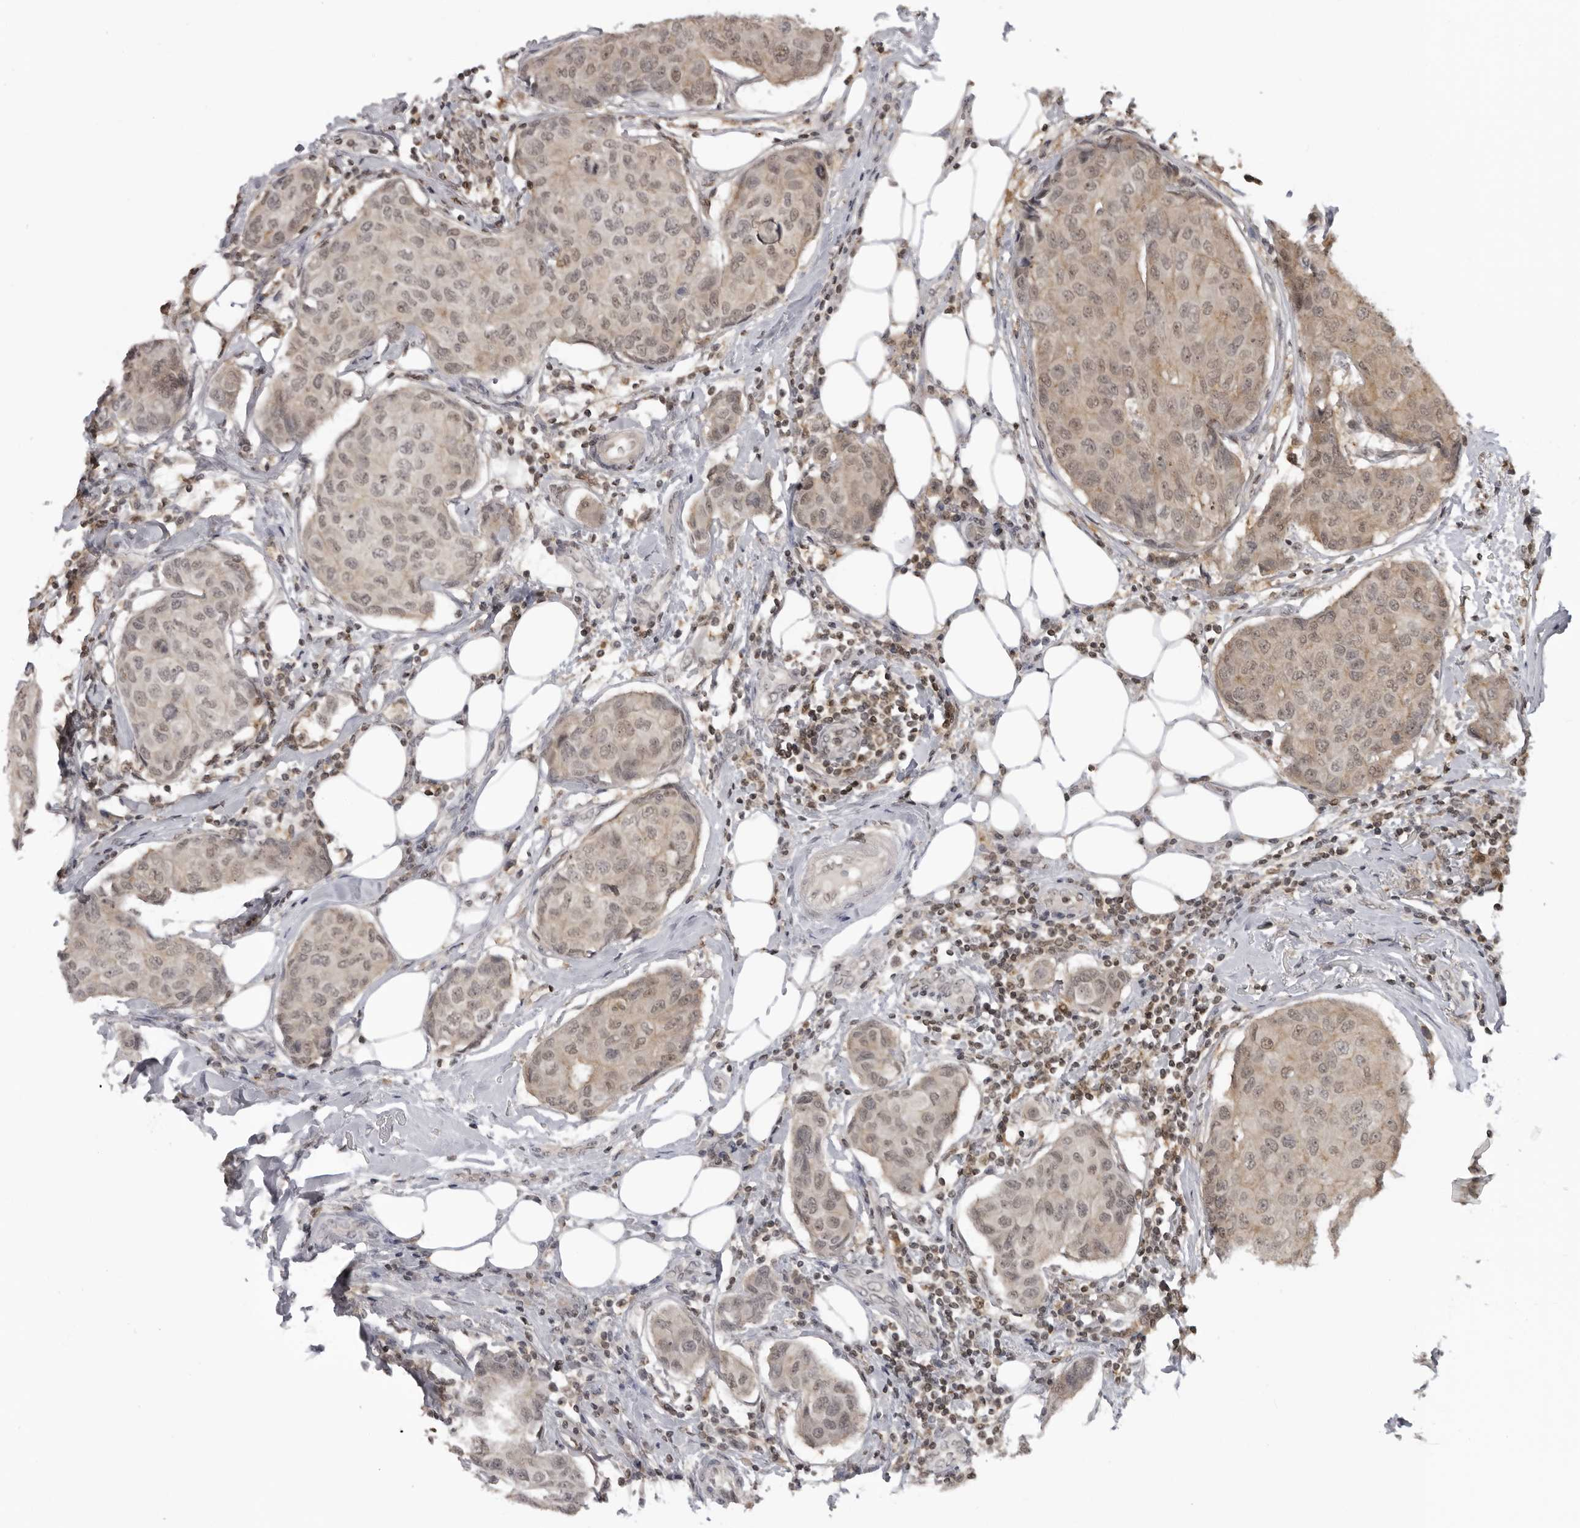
{"staining": {"intensity": "weak", "quantity": ">75%", "location": "cytoplasmic/membranous,nuclear"}, "tissue": "breast cancer", "cell_type": "Tumor cells", "image_type": "cancer", "snomed": [{"axis": "morphology", "description": "Duct carcinoma"}, {"axis": "topography", "description": "Breast"}], "caption": "DAB (3,3'-diaminobenzidine) immunohistochemical staining of human breast cancer demonstrates weak cytoplasmic/membranous and nuclear protein staining in approximately >75% of tumor cells.", "gene": "PDCL3", "patient": {"sex": "female", "age": 80}}